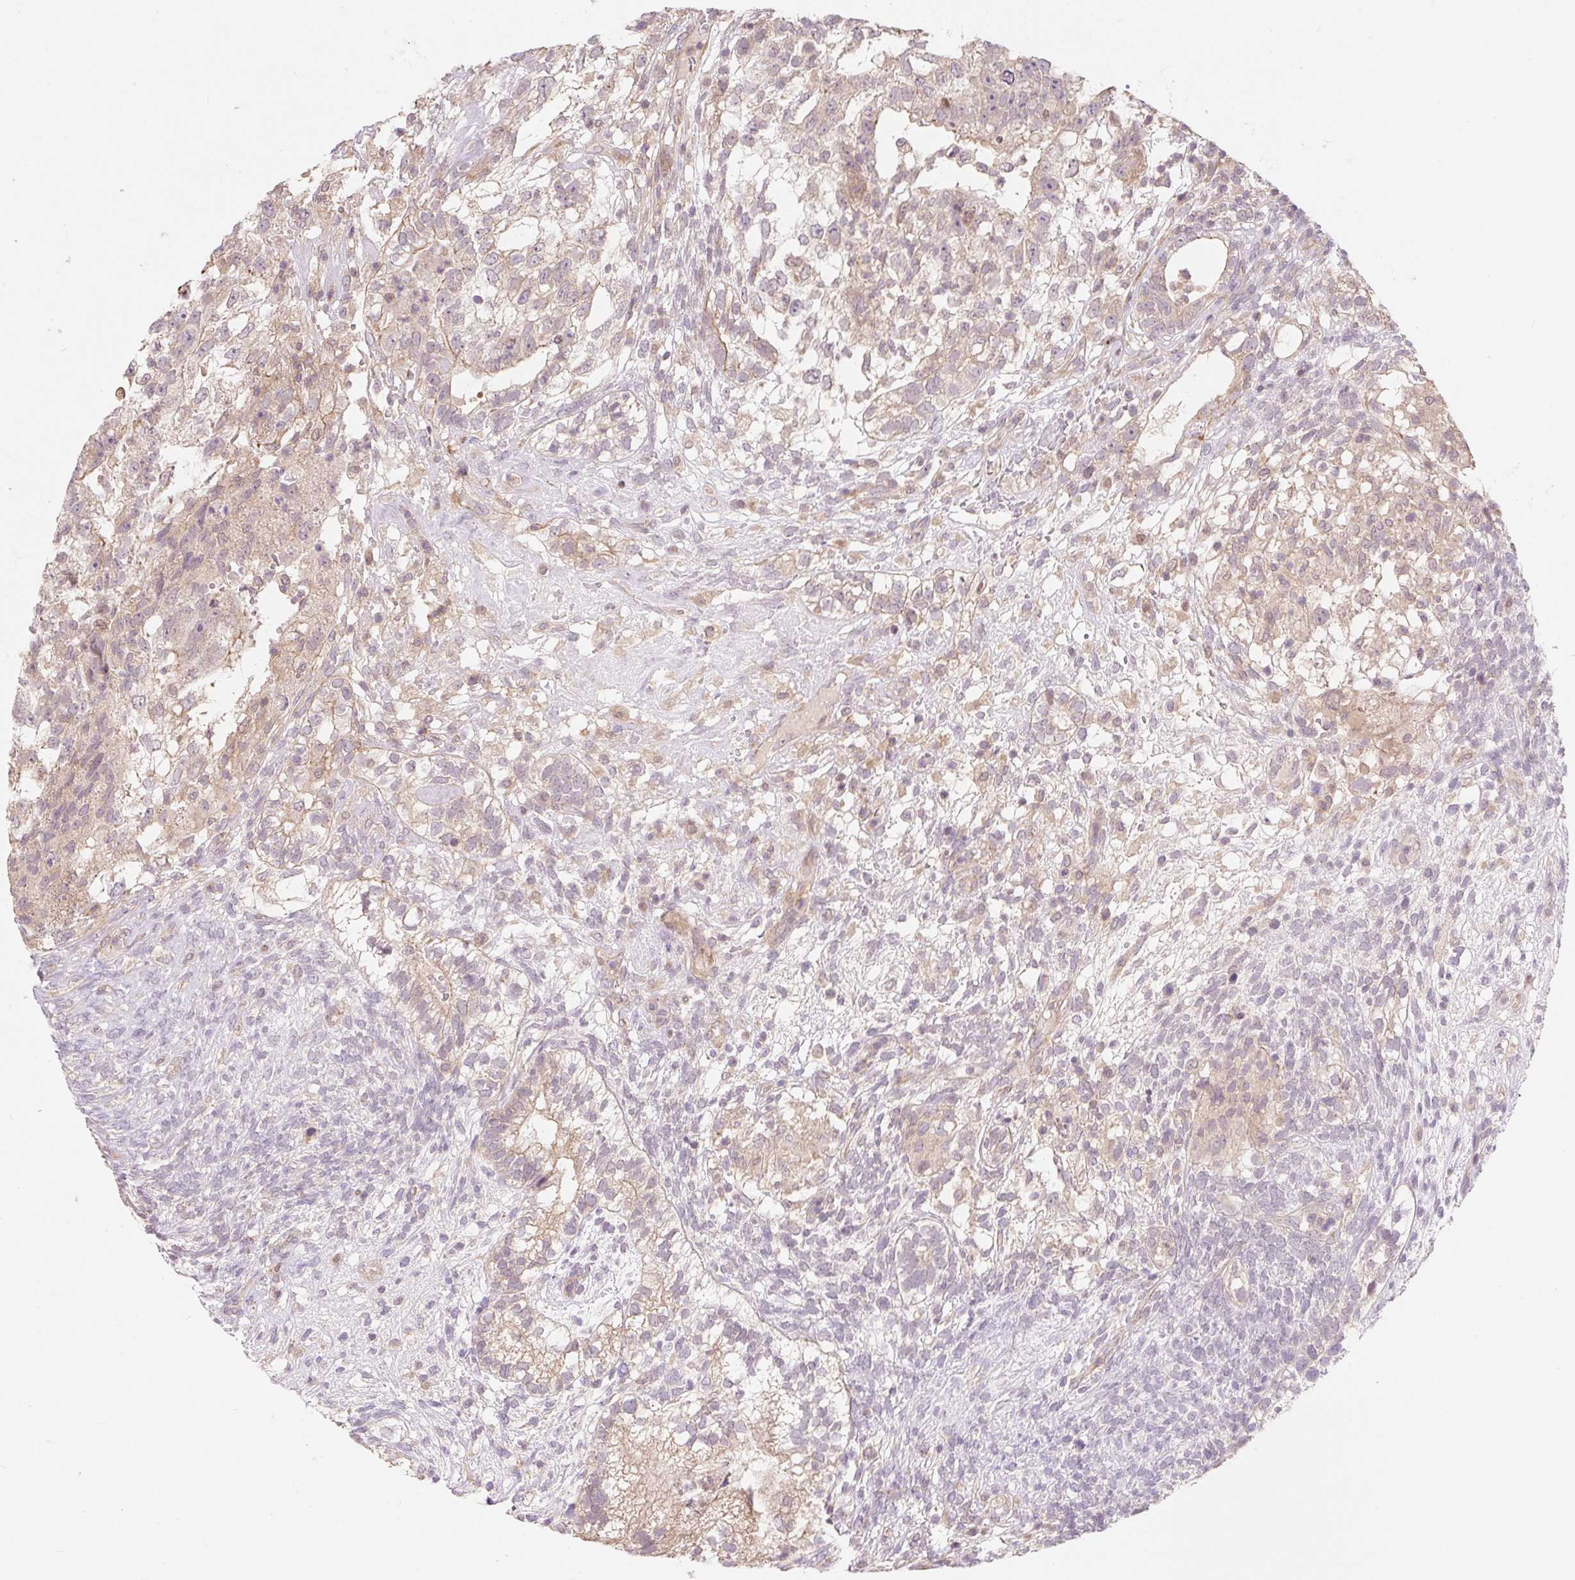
{"staining": {"intensity": "weak", "quantity": "25%-75%", "location": "cytoplasmic/membranous"}, "tissue": "testis cancer", "cell_type": "Tumor cells", "image_type": "cancer", "snomed": [{"axis": "morphology", "description": "Seminoma, NOS"}, {"axis": "morphology", "description": "Carcinoma, Embryonal, NOS"}, {"axis": "topography", "description": "Testis"}], "caption": "The immunohistochemical stain labels weak cytoplasmic/membranous expression in tumor cells of embryonal carcinoma (testis) tissue.", "gene": "EMC10", "patient": {"sex": "male", "age": 41}}